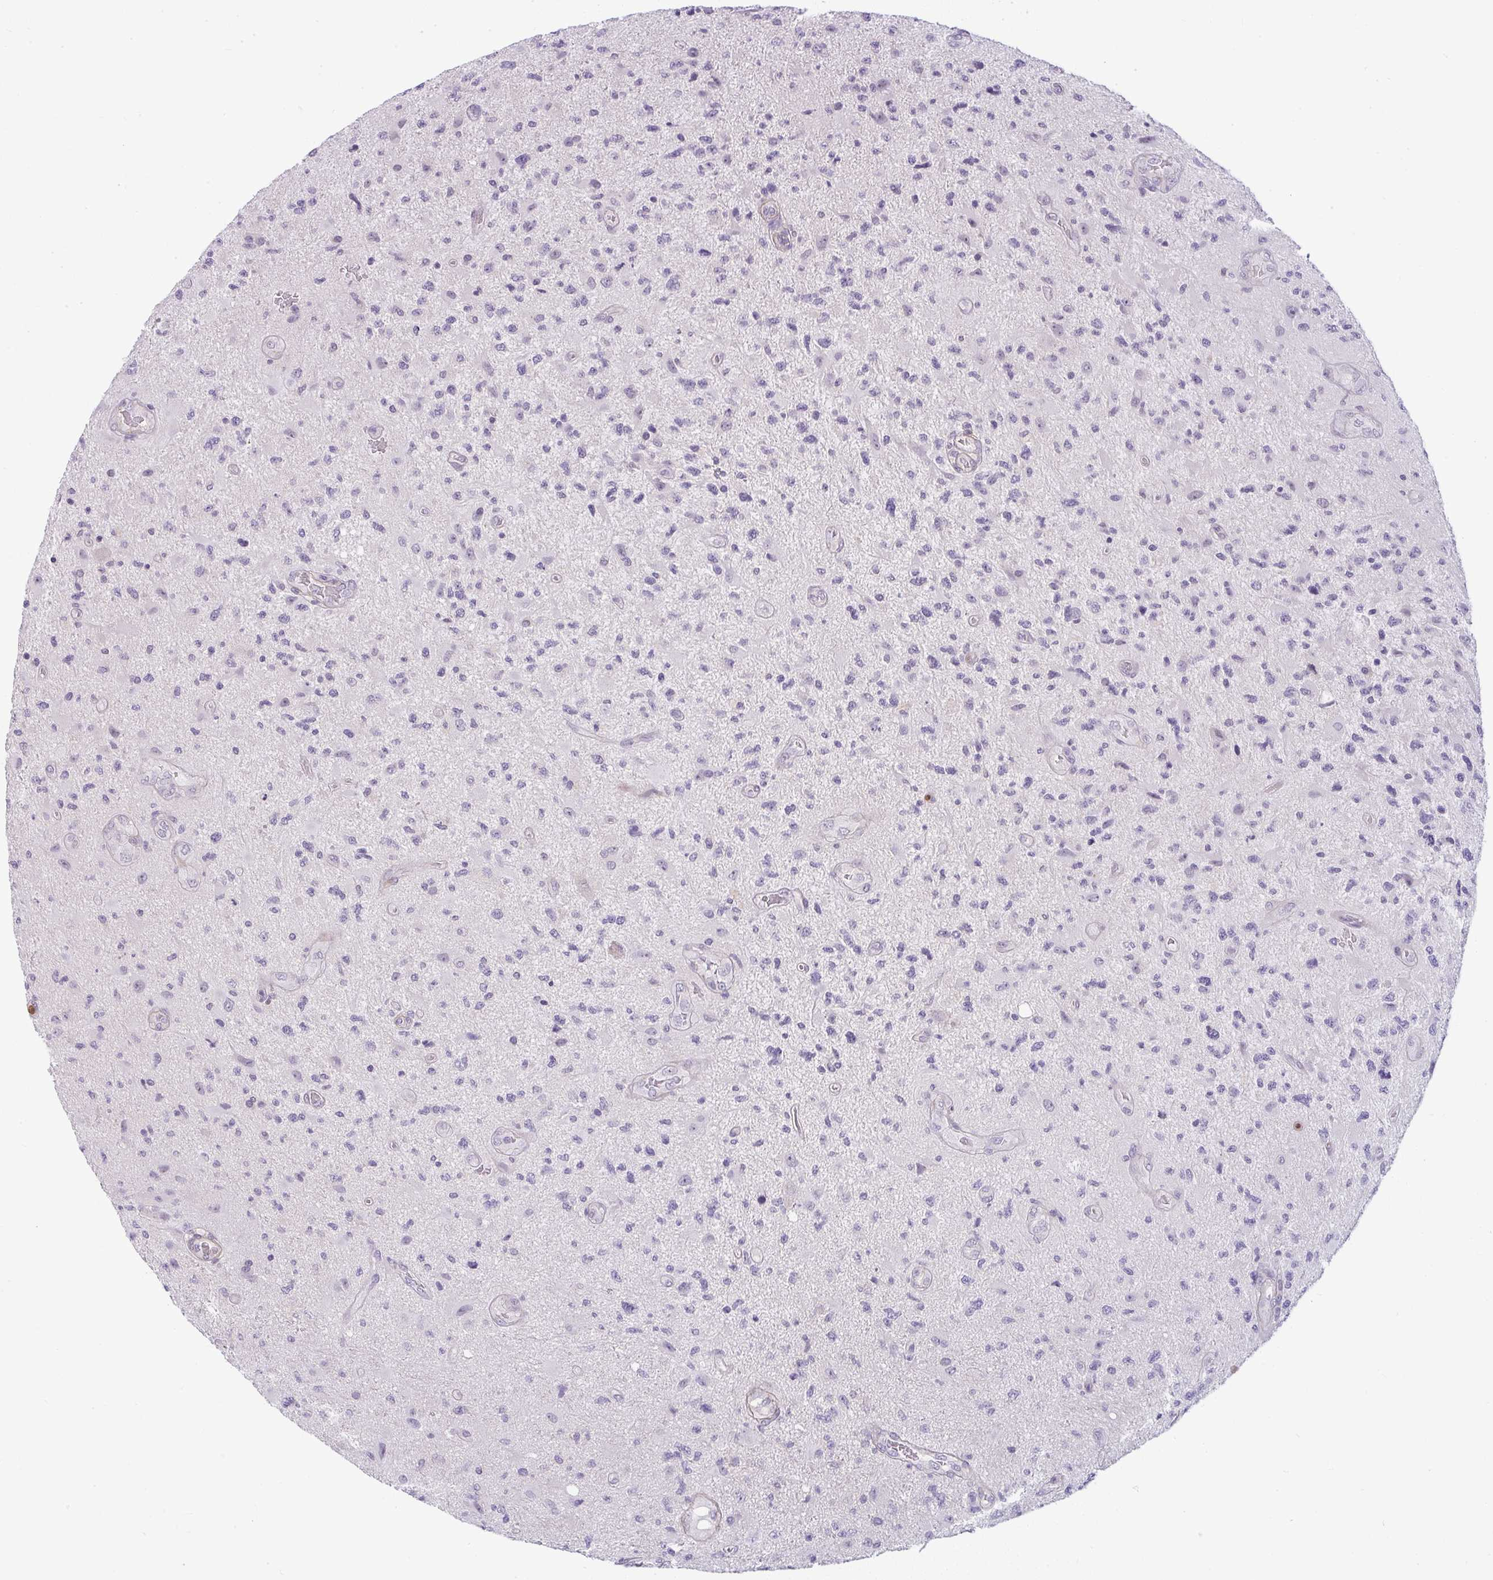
{"staining": {"intensity": "negative", "quantity": "none", "location": "none"}, "tissue": "glioma", "cell_type": "Tumor cells", "image_type": "cancer", "snomed": [{"axis": "morphology", "description": "Glioma, malignant, High grade"}, {"axis": "topography", "description": "Brain"}], "caption": "Photomicrograph shows no significant protein staining in tumor cells of glioma.", "gene": "DZIP1", "patient": {"sex": "male", "age": 67}}